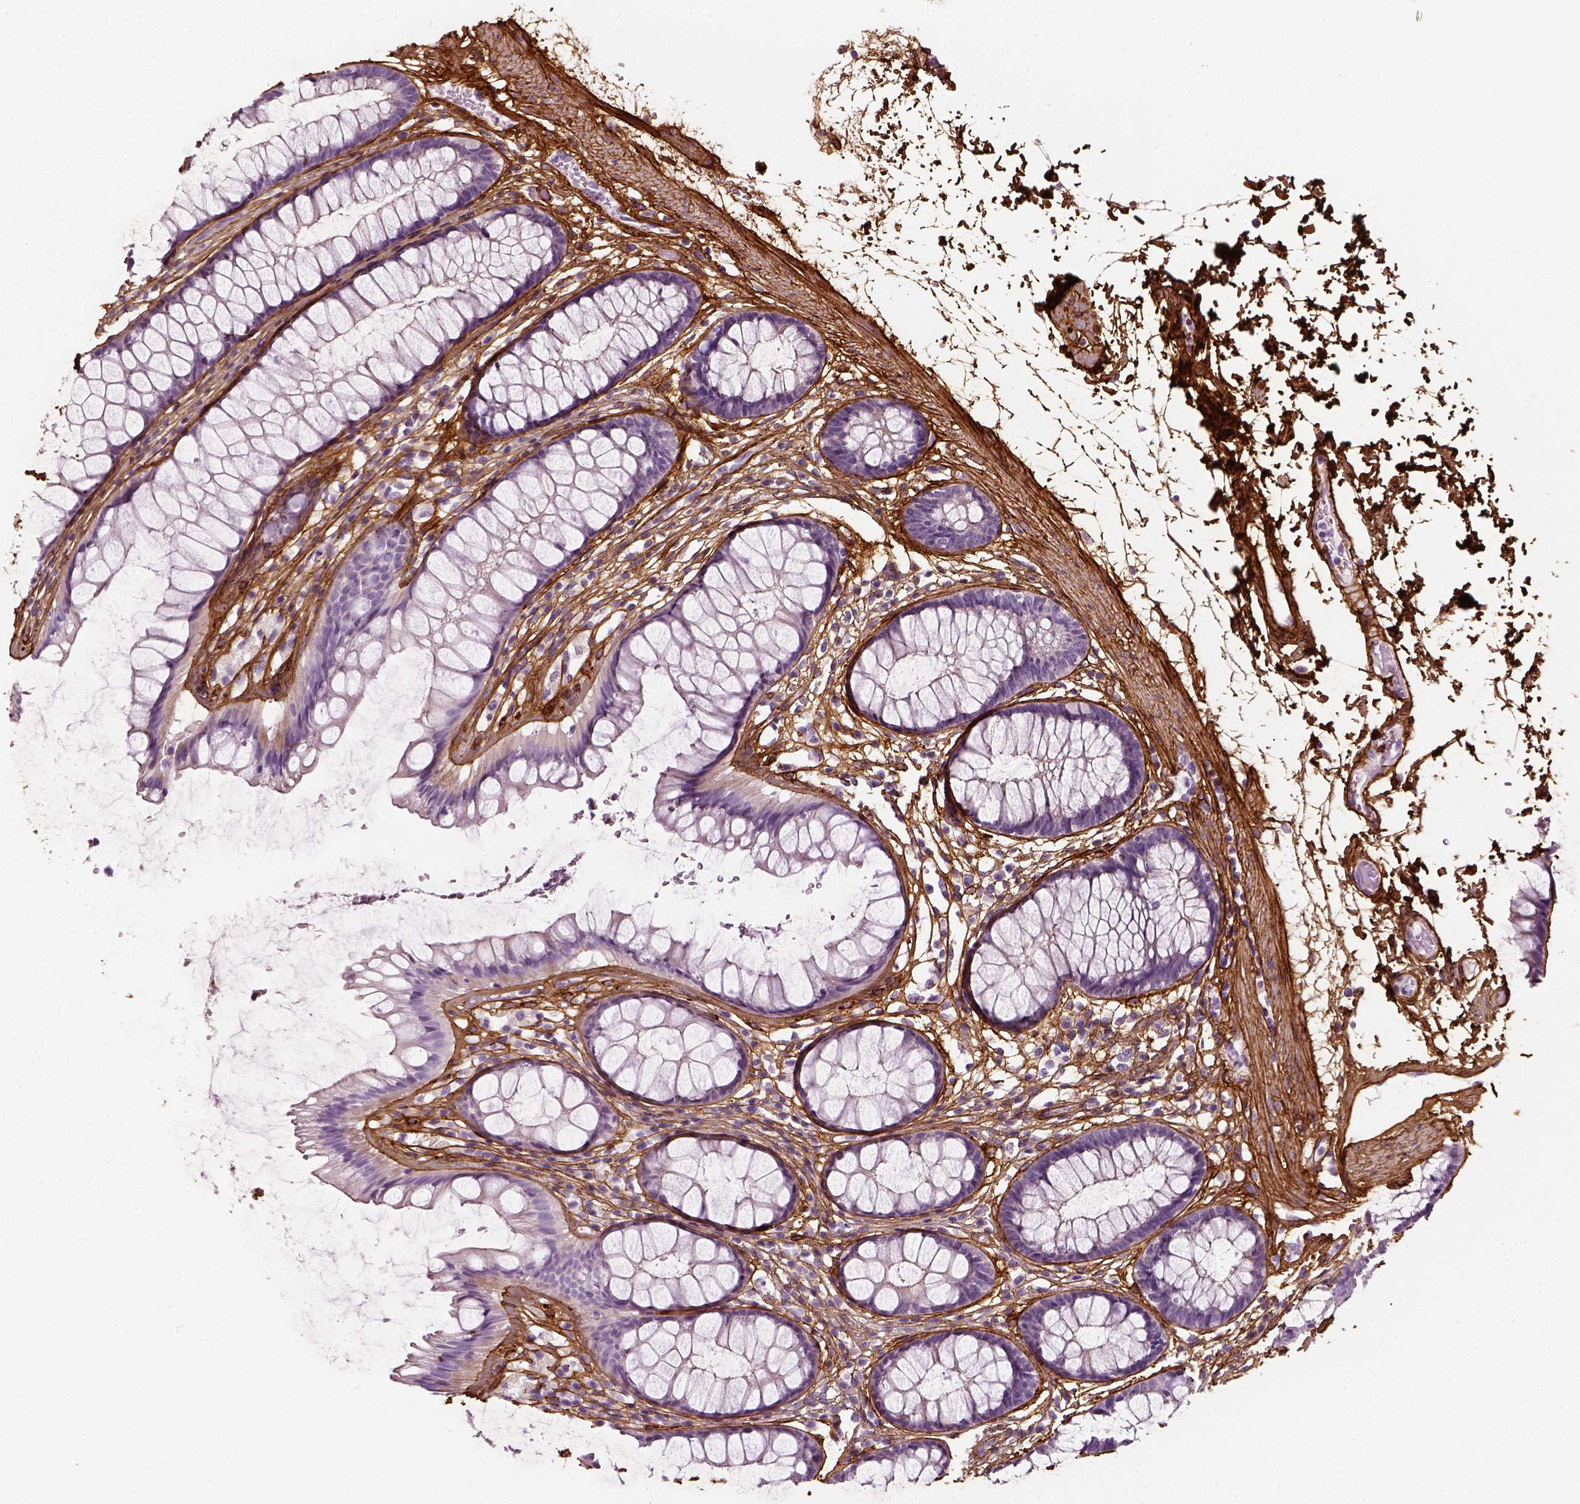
{"staining": {"intensity": "negative", "quantity": "none", "location": "none"}, "tissue": "rectum", "cell_type": "Glandular cells", "image_type": "normal", "snomed": [{"axis": "morphology", "description": "Normal tissue, NOS"}, {"axis": "topography", "description": "Rectum"}], "caption": "Rectum was stained to show a protein in brown. There is no significant positivity in glandular cells. (Brightfield microscopy of DAB (3,3'-diaminobenzidine) IHC at high magnification).", "gene": "COL6A2", "patient": {"sex": "male", "age": 72}}